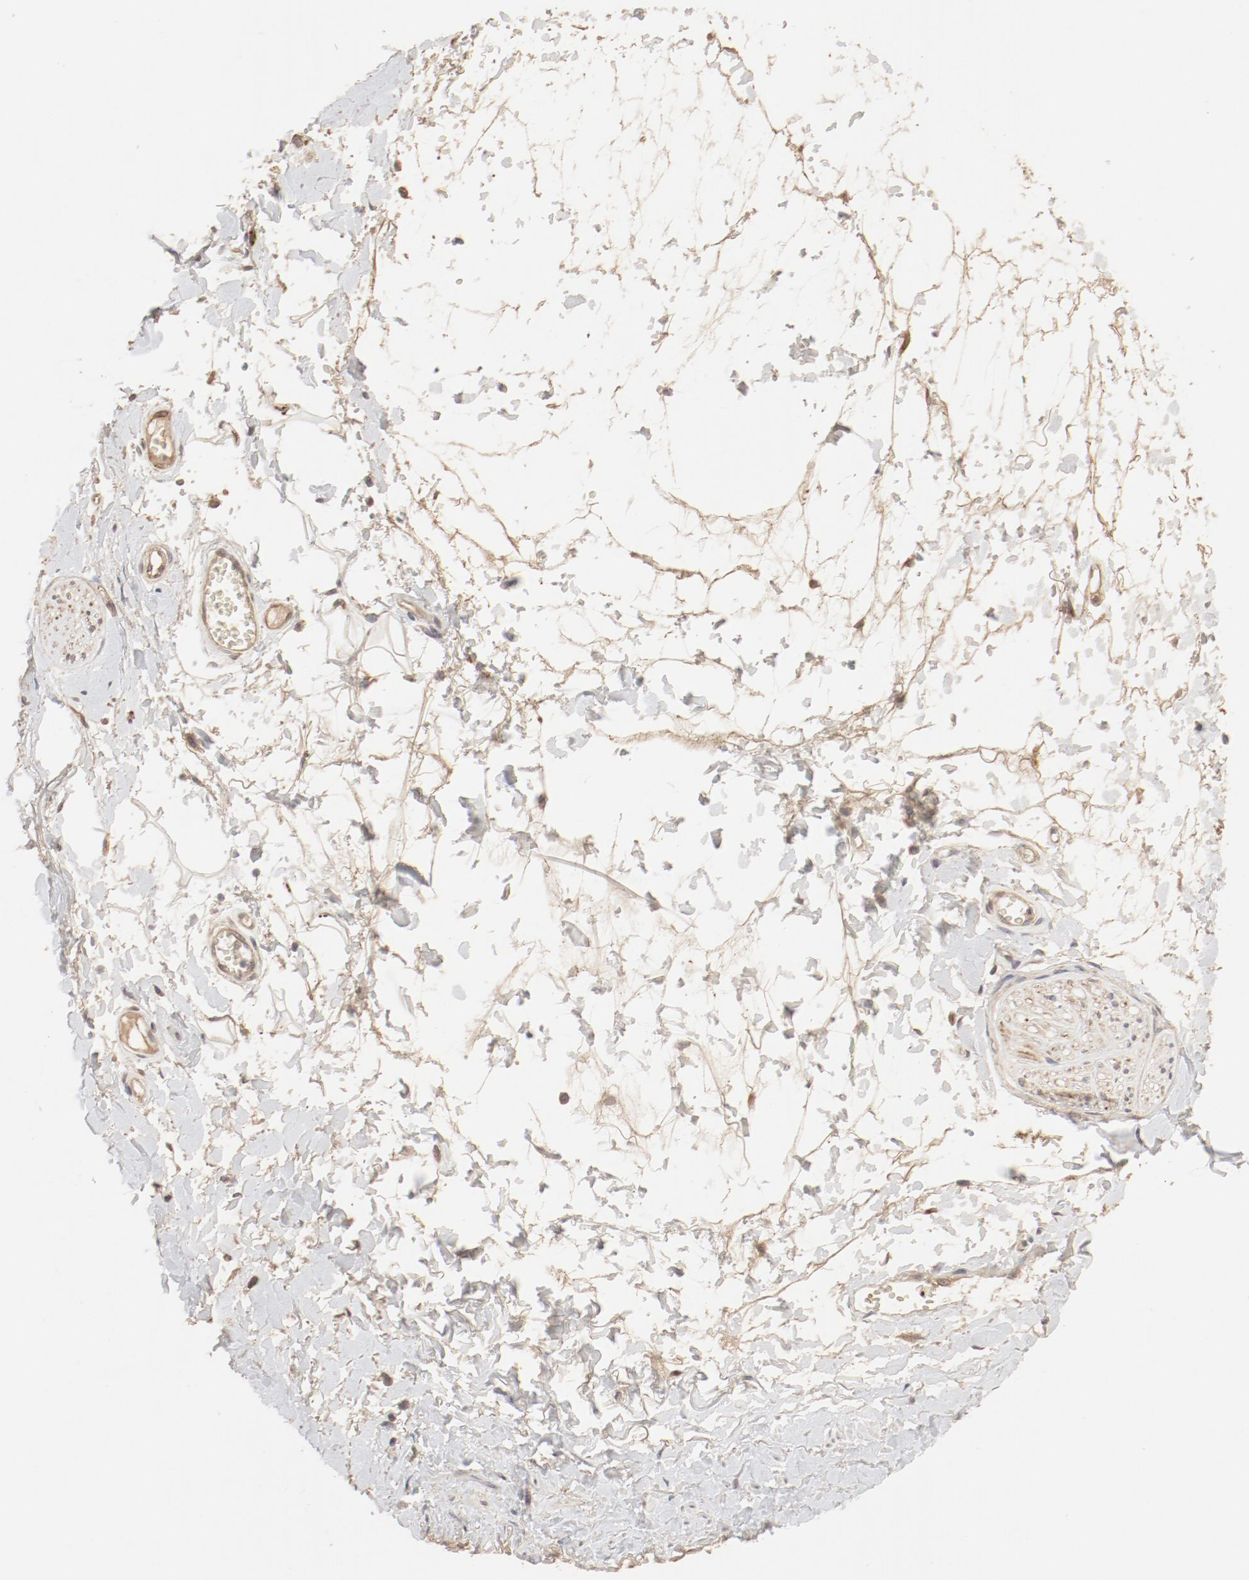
{"staining": {"intensity": "moderate", "quantity": ">75%", "location": "cytoplasmic/membranous"}, "tissue": "adipose tissue", "cell_type": "Adipocytes", "image_type": "normal", "snomed": [{"axis": "morphology", "description": "Normal tissue, NOS"}, {"axis": "morphology", "description": "Inflammation, NOS"}, {"axis": "topography", "description": "Salivary gland"}, {"axis": "topography", "description": "Peripheral nerve tissue"}], "caption": "Human adipose tissue stained with a brown dye reveals moderate cytoplasmic/membranous positive staining in approximately >75% of adipocytes.", "gene": "IL3RA", "patient": {"sex": "female", "age": 75}}